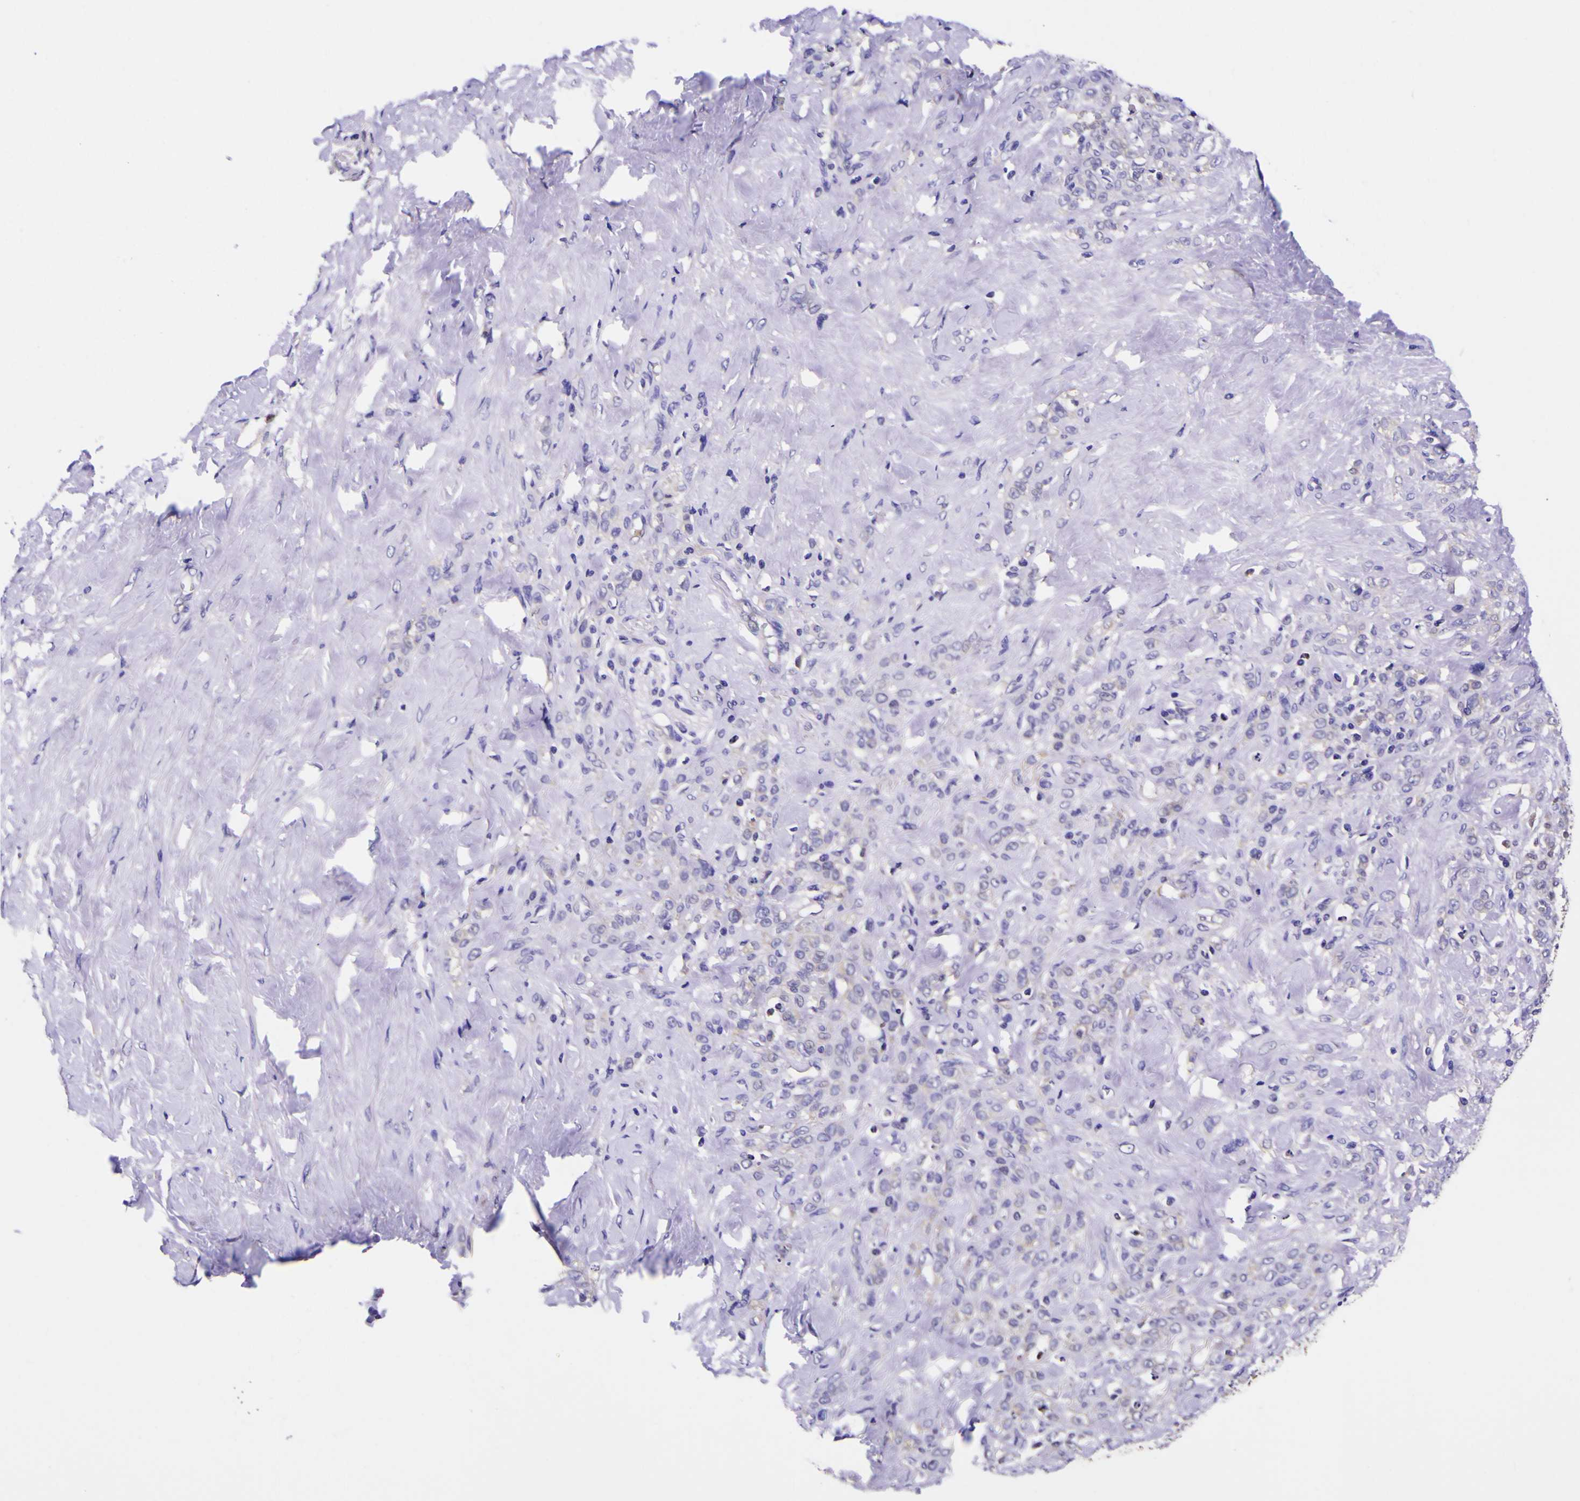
{"staining": {"intensity": "weak", "quantity": "<25%", "location": "cytoplasmic/membranous"}, "tissue": "stomach cancer", "cell_type": "Tumor cells", "image_type": "cancer", "snomed": [{"axis": "morphology", "description": "Adenocarcinoma, NOS"}, {"axis": "topography", "description": "Stomach"}], "caption": "High power microscopy photomicrograph of an immunohistochemistry (IHC) micrograph of stomach cancer (adenocarcinoma), revealing no significant positivity in tumor cells.", "gene": "MAPK14", "patient": {"sex": "male", "age": 82}}